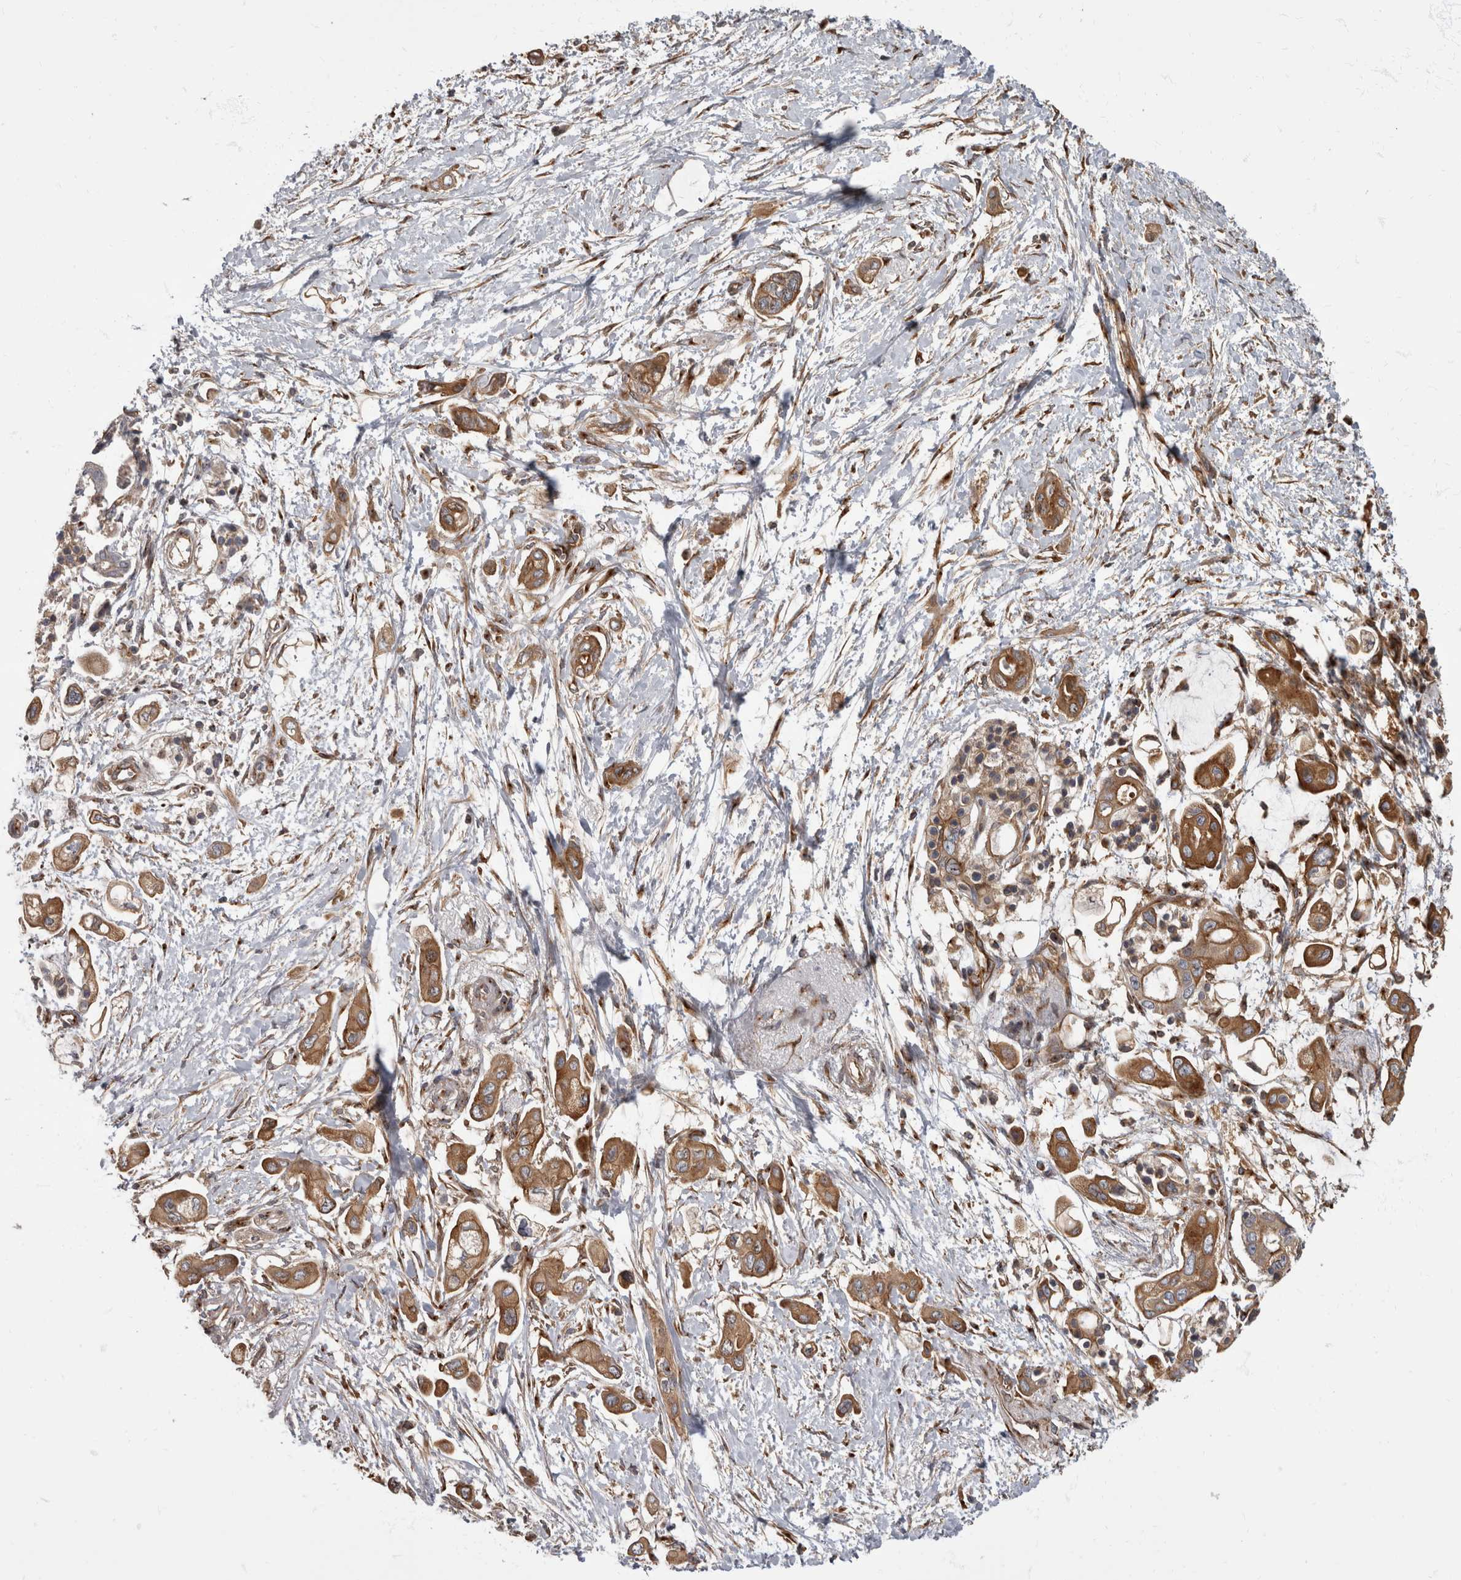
{"staining": {"intensity": "moderate", "quantity": ">75%", "location": "cytoplasmic/membranous"}, "tissue": "pancreatic cancer", "cell_type": "Tumor cells", "image_type": "cancer", "snomed": [{"axis": "morphology", "description": "Adenocarcinoma, NOS"}, {"axis": "topography", "description": "Pancreas"}], "caption": "Immunohistochemical staining of human pancreatic cancer (adenocarcinoma) exhibits medium levels of moderate cytoplasmic/membranous protein expression in approximately >75% of tumor cells. The staining was performed using DAB, with brown indicating positive protein expression. Nuclei are stained blue with hematoxylin.", "gene": "HOOK3", "patient": {"sex": "male", "age": 59}}